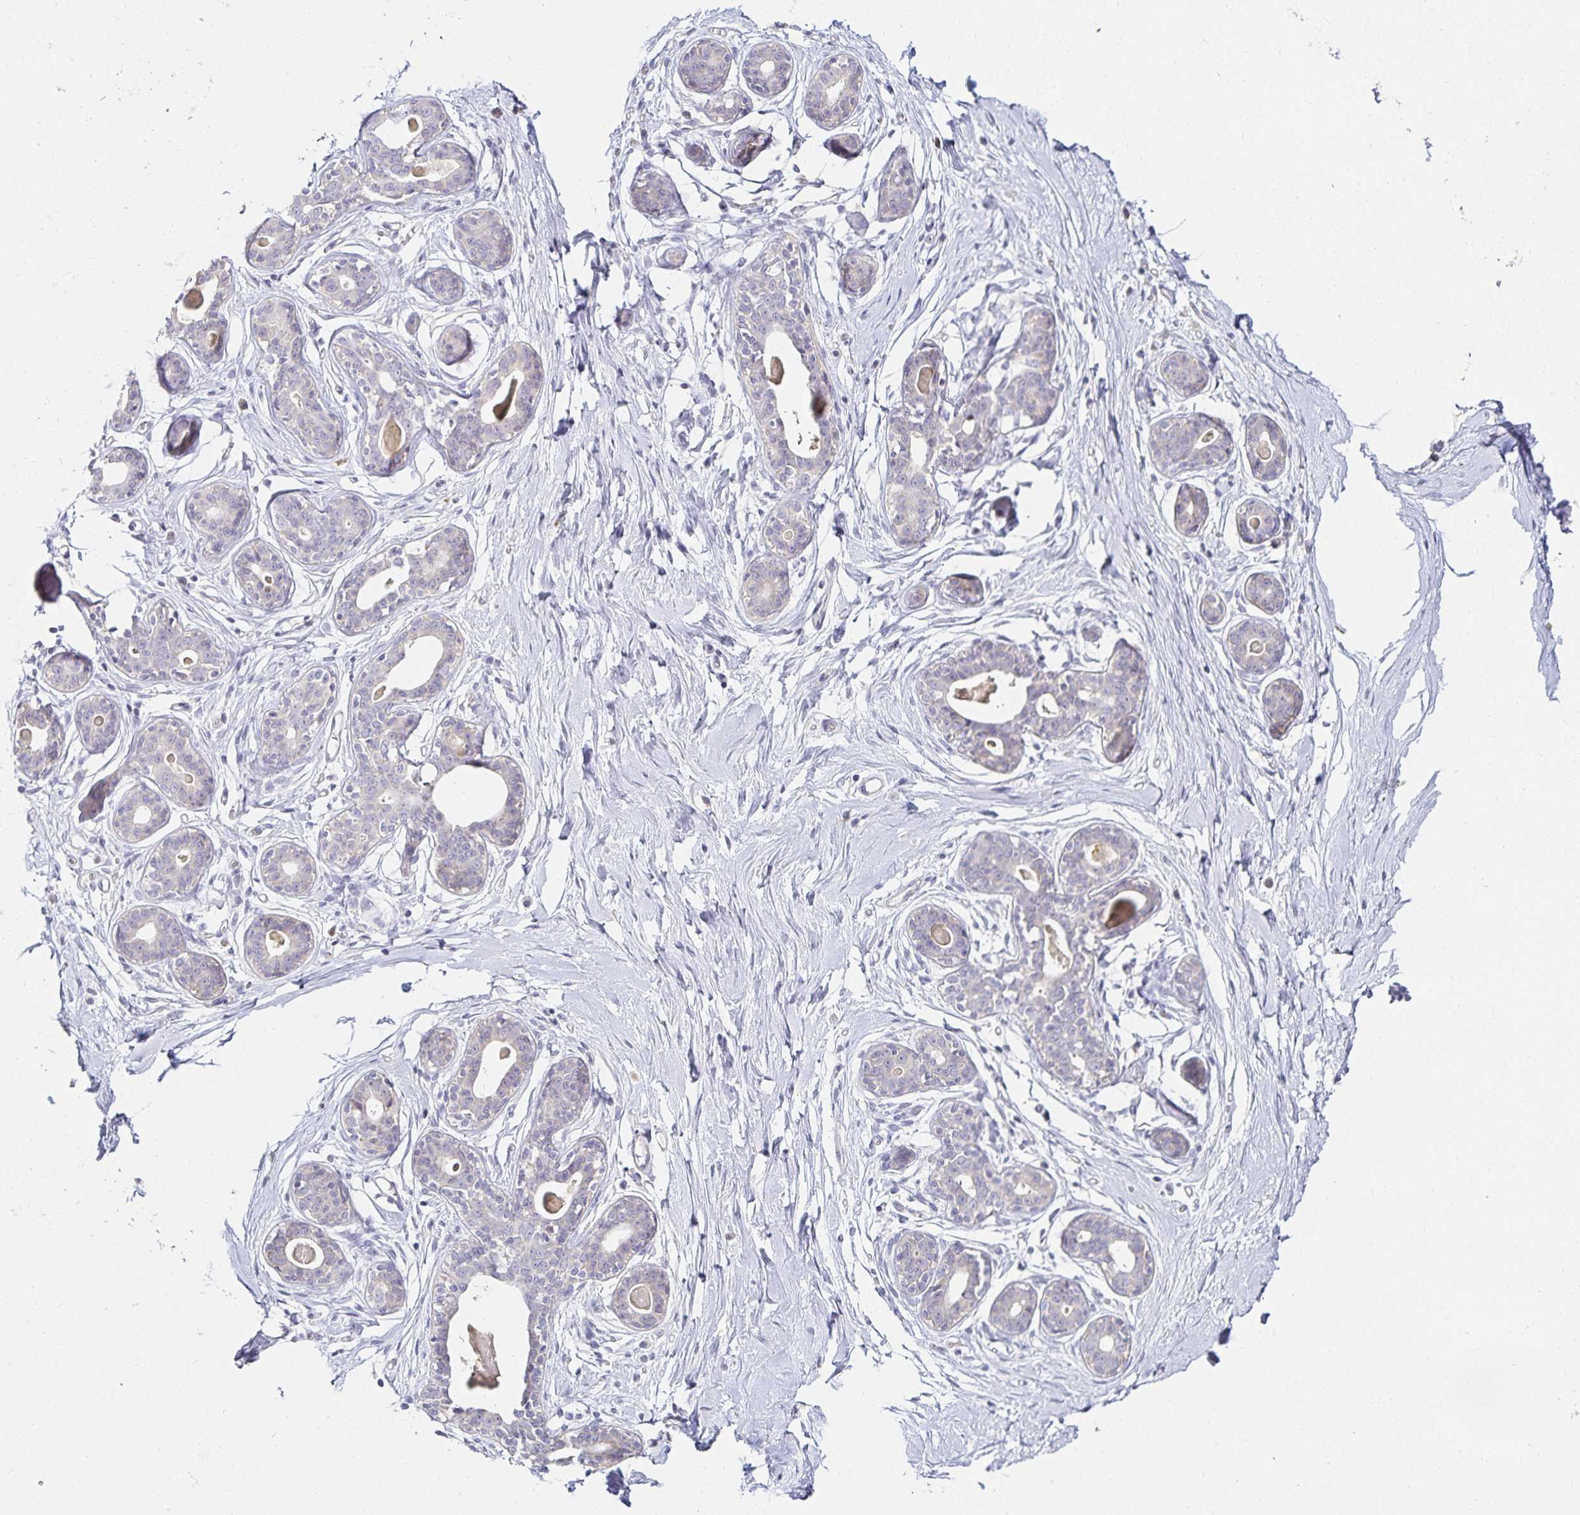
{"staining": {"intensity": "negative", "quantity": "none", "location": "none"}, "tissue": "breast", "cell_type": "Adipocytes", "image_type": "normal", "snomed": [{"axis": "morphology", "description": "Normal tissue, NOS"}, {"axis": "topography", "description": "Breast"}], "caption": "Adipocytes show no significant protein expression in unremarkable breast.", "gene": "GP2", "patient": {"sex": "female", "age": 45}}